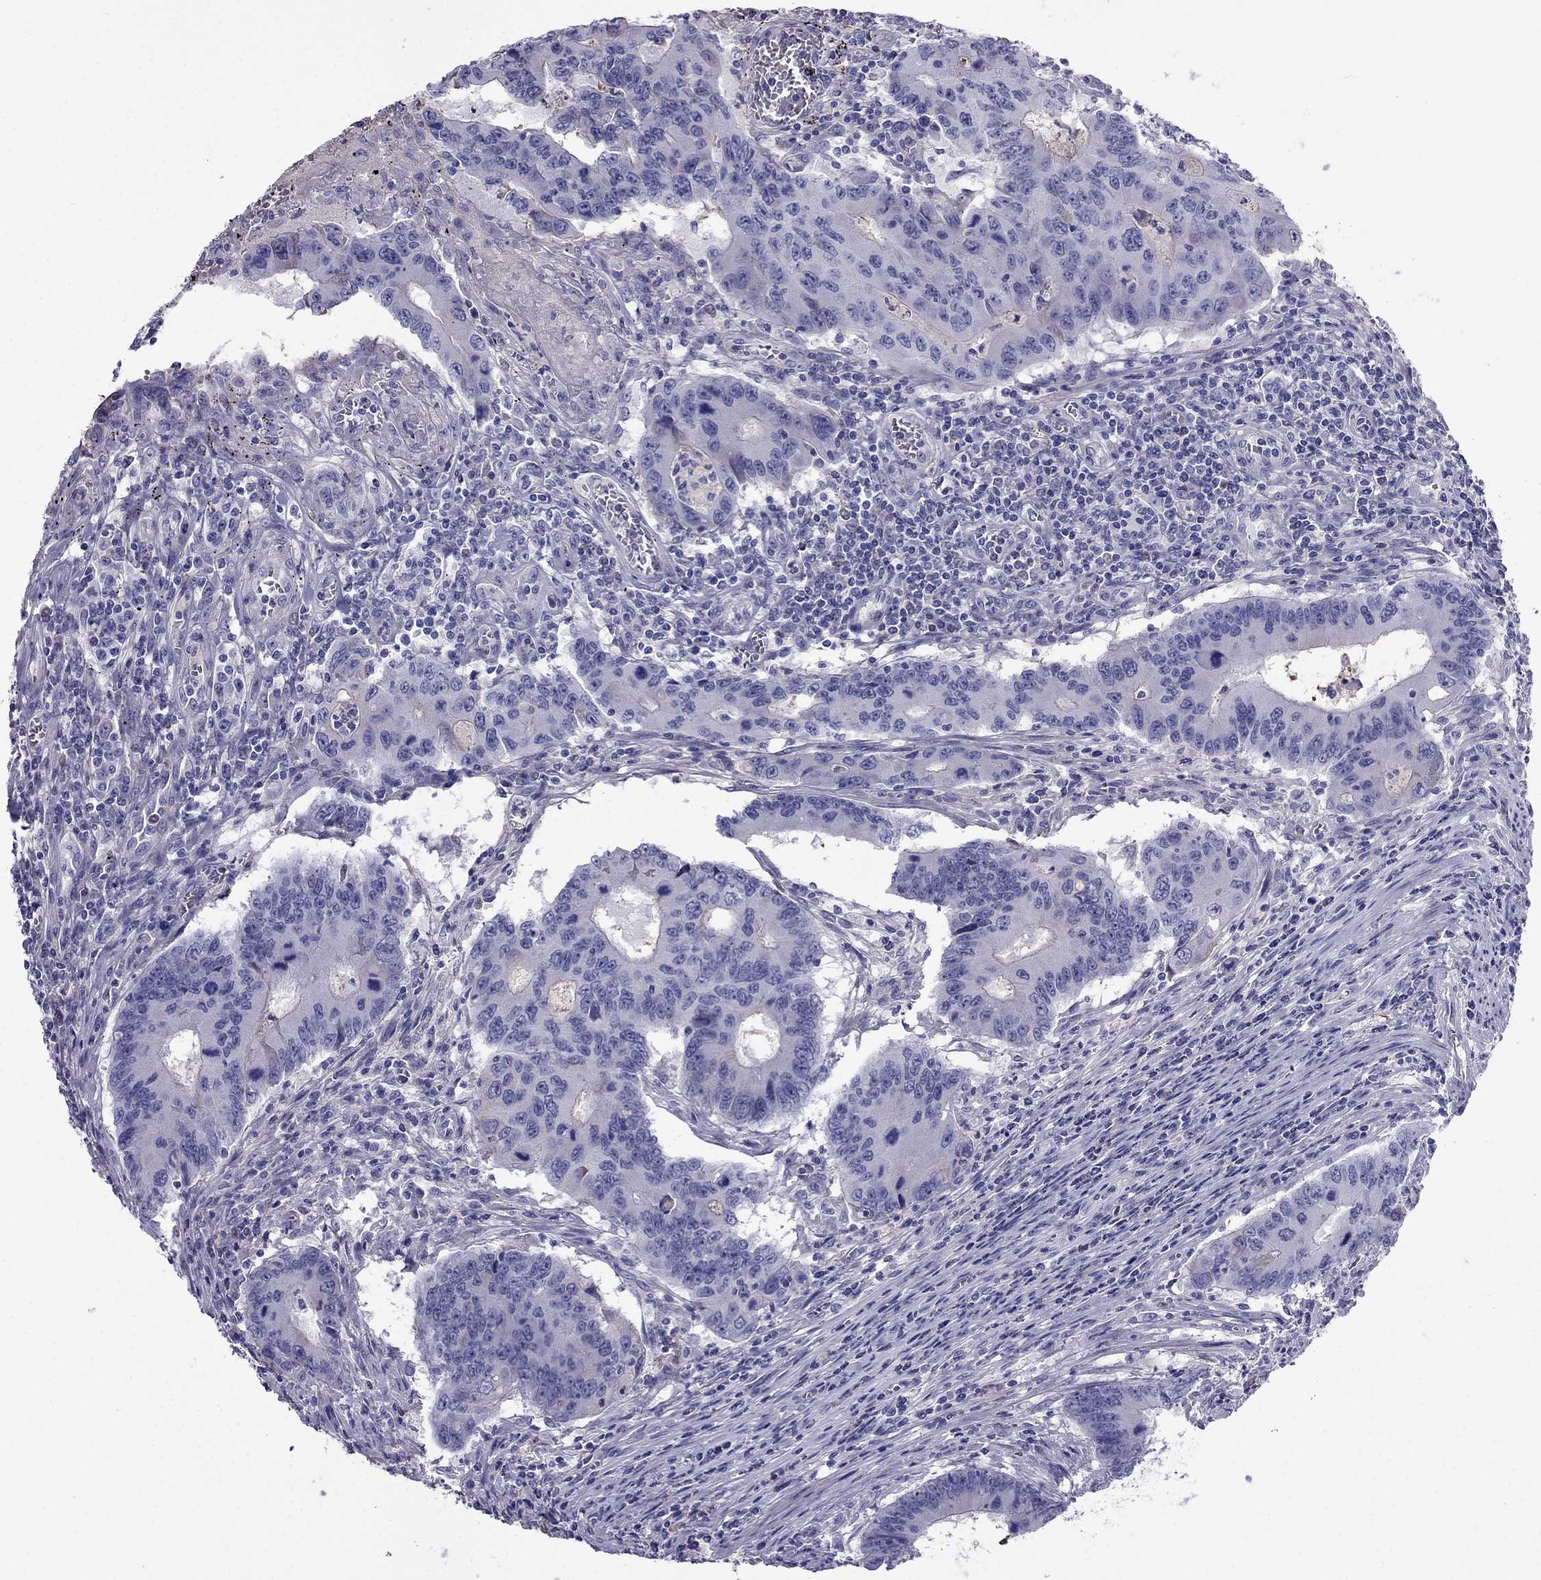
{"staining": {"intensity": "negative", "quantity": "none", "location": "none"}, "tissue": "colorectal cancer", "cell_type": "Tumor cells", "image_type": "cancer", "snomed": [{"axis": "morphology", "description": "Adenocarcinoma, NOS"}, {"axis": "topography", "description": "Colon"}], "caption": "The immunohistochemistry (IHC) image has no significant staining in tumor cells of colorectal cancer tissue.", "gene": "TBC1D21", "patient": {"sex": "male", "age": 53}}